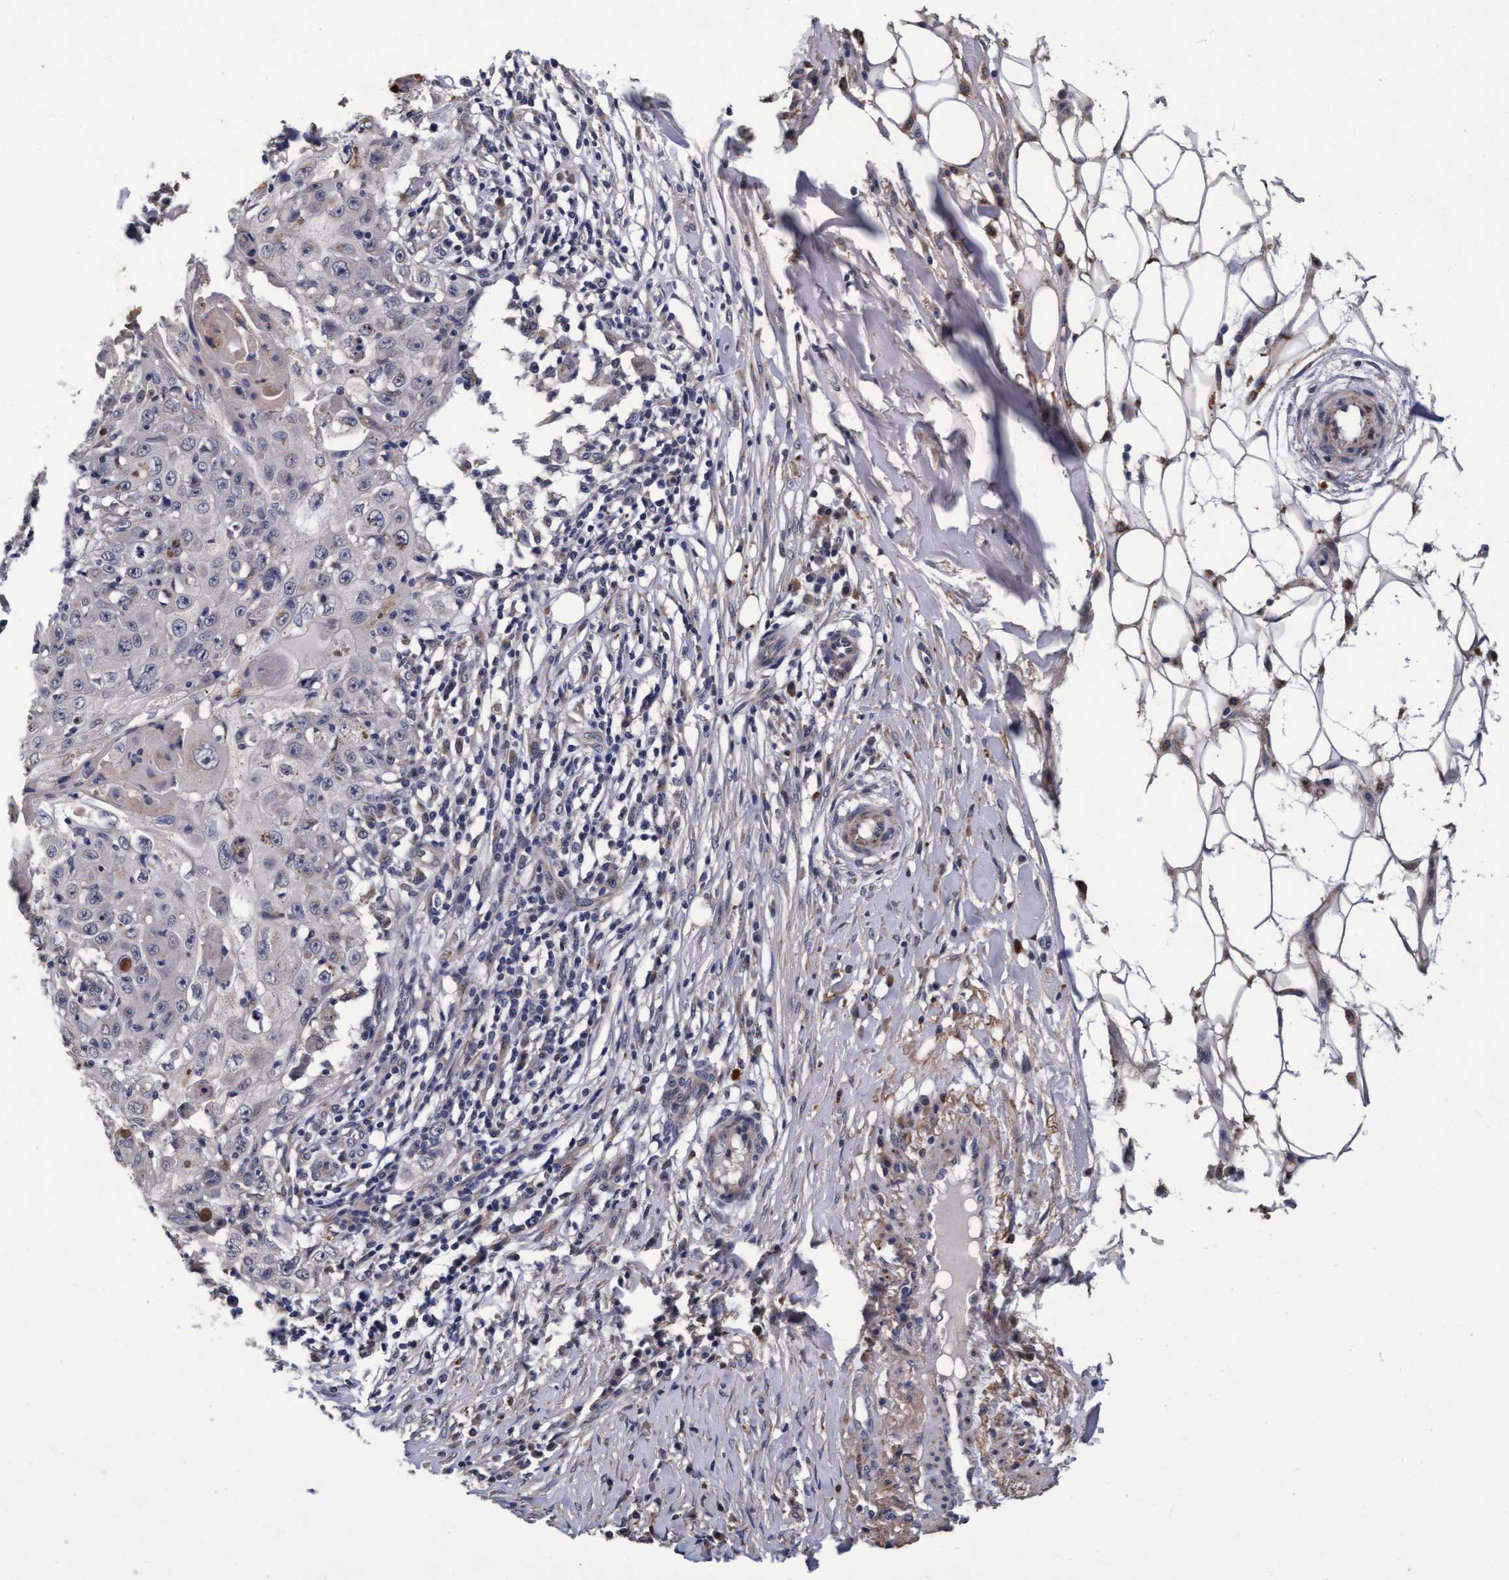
{"staining": {"intensity": "negative", "quantity": "none", "location": "none"}, "tissue": "skin cancer", "cell_type": "Tumor cells", "image_type": "cancer", "snomed": [{"axis": "morphology", "description": "Squamous cell carcinoma, NOS"}, {"axis": "topography", "description": "Skin"}], "caption": "Skin squamous cell carcinoma was stained to show a protein in brown. There is no significant expression in tumor cells.", "gene": "CPQ", "patient": {"sex": "male", "age": 86}}